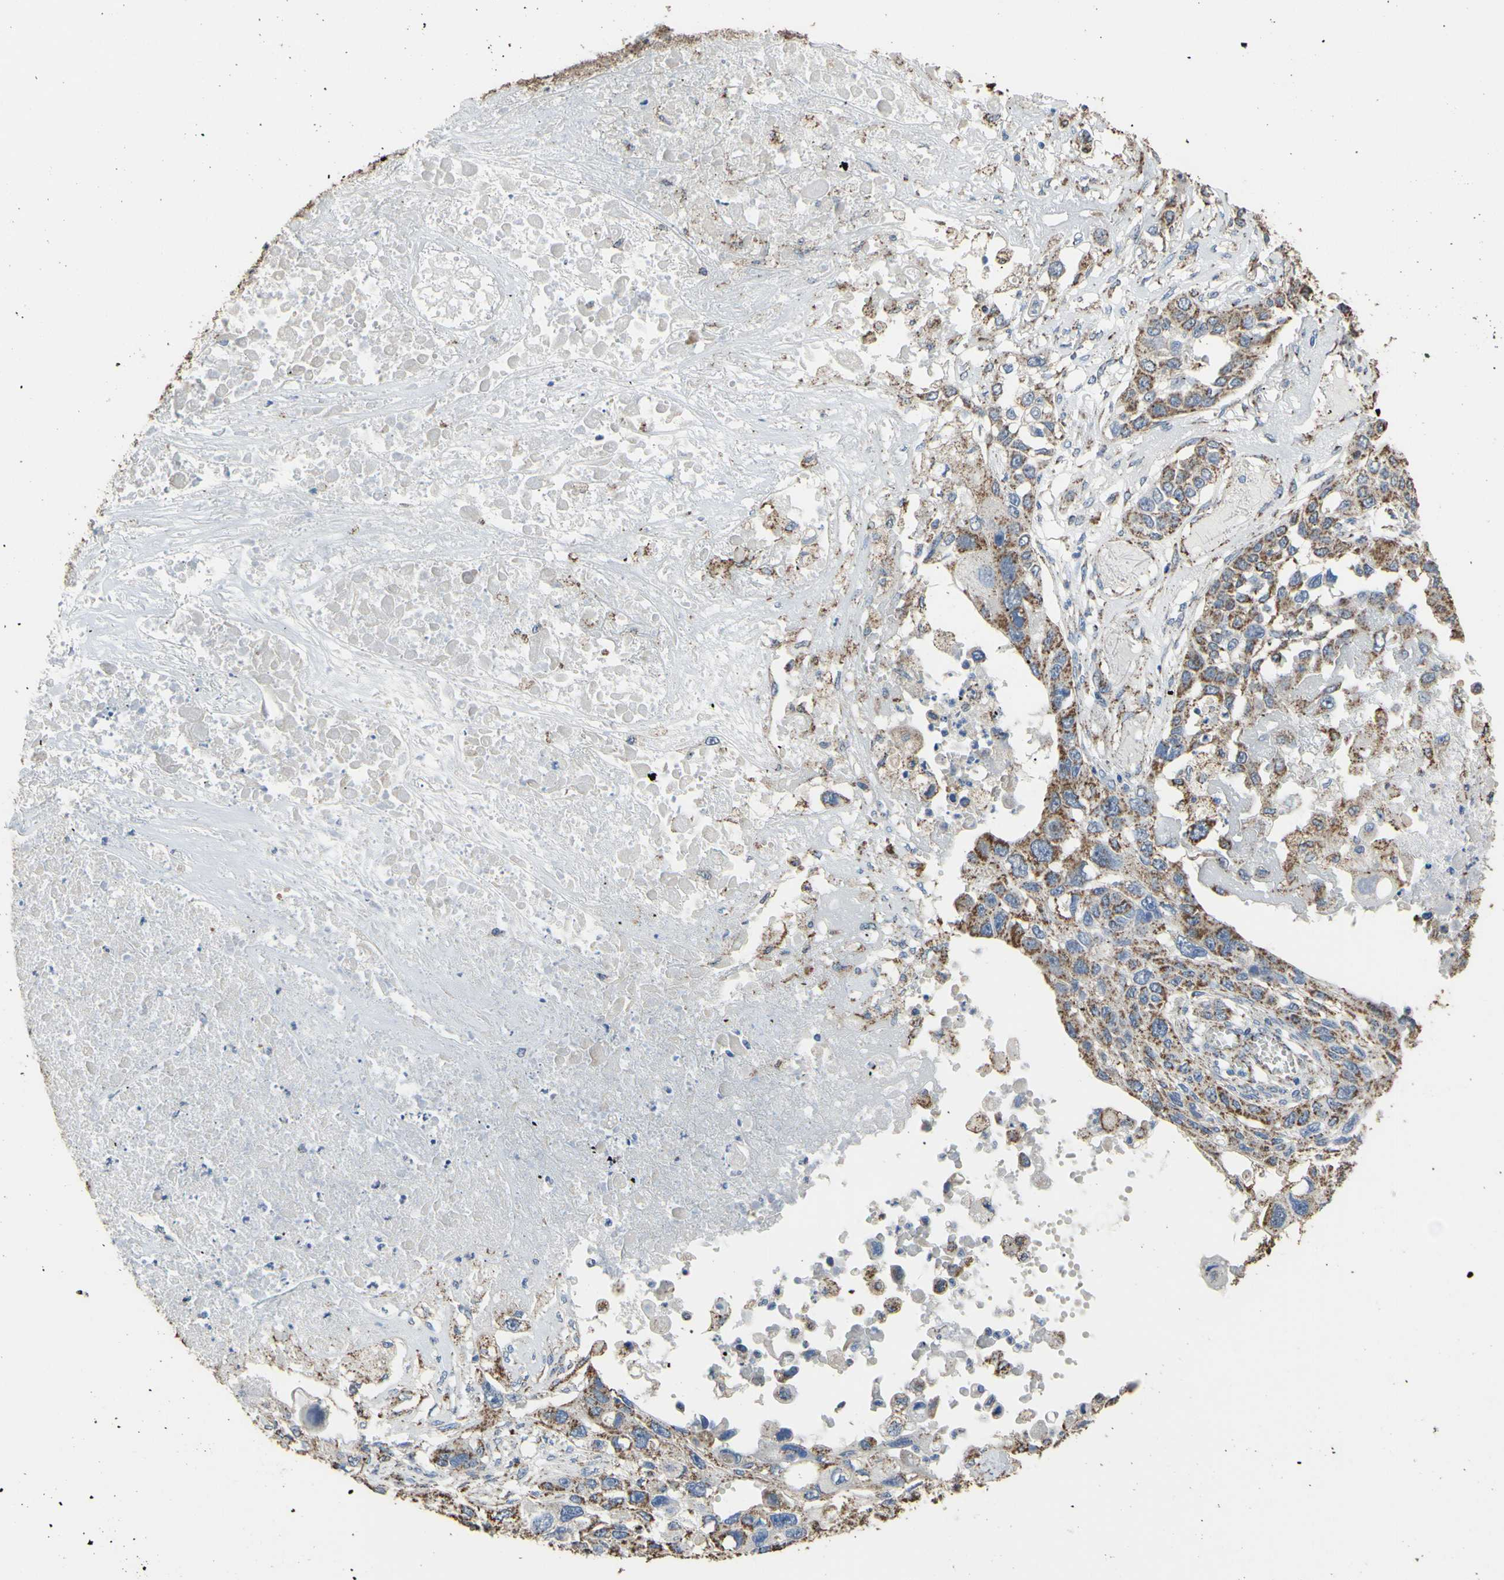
{"staining": {"intensity": "moderate", "quantity": "25%-75%", "location": "cytoplasmic/membranous"}, "tissue": "lung cancer", "cell_type": "Tumor cells", "image_type": "cancer", "snomed": [{"axis": "morphology", "description": "Squamous cell carcinoma, NOS"}, {"axis": "topography", "description": "Lung"}], "caption": "Lung cancer was stained to show a protein in brown. There is medium levels of moderate cytoplasmic/membranous positivity in about 25%-75% of tumor cells.", "gene": "CMKLR2", "patient": {"sex": "male", "age": 71}}